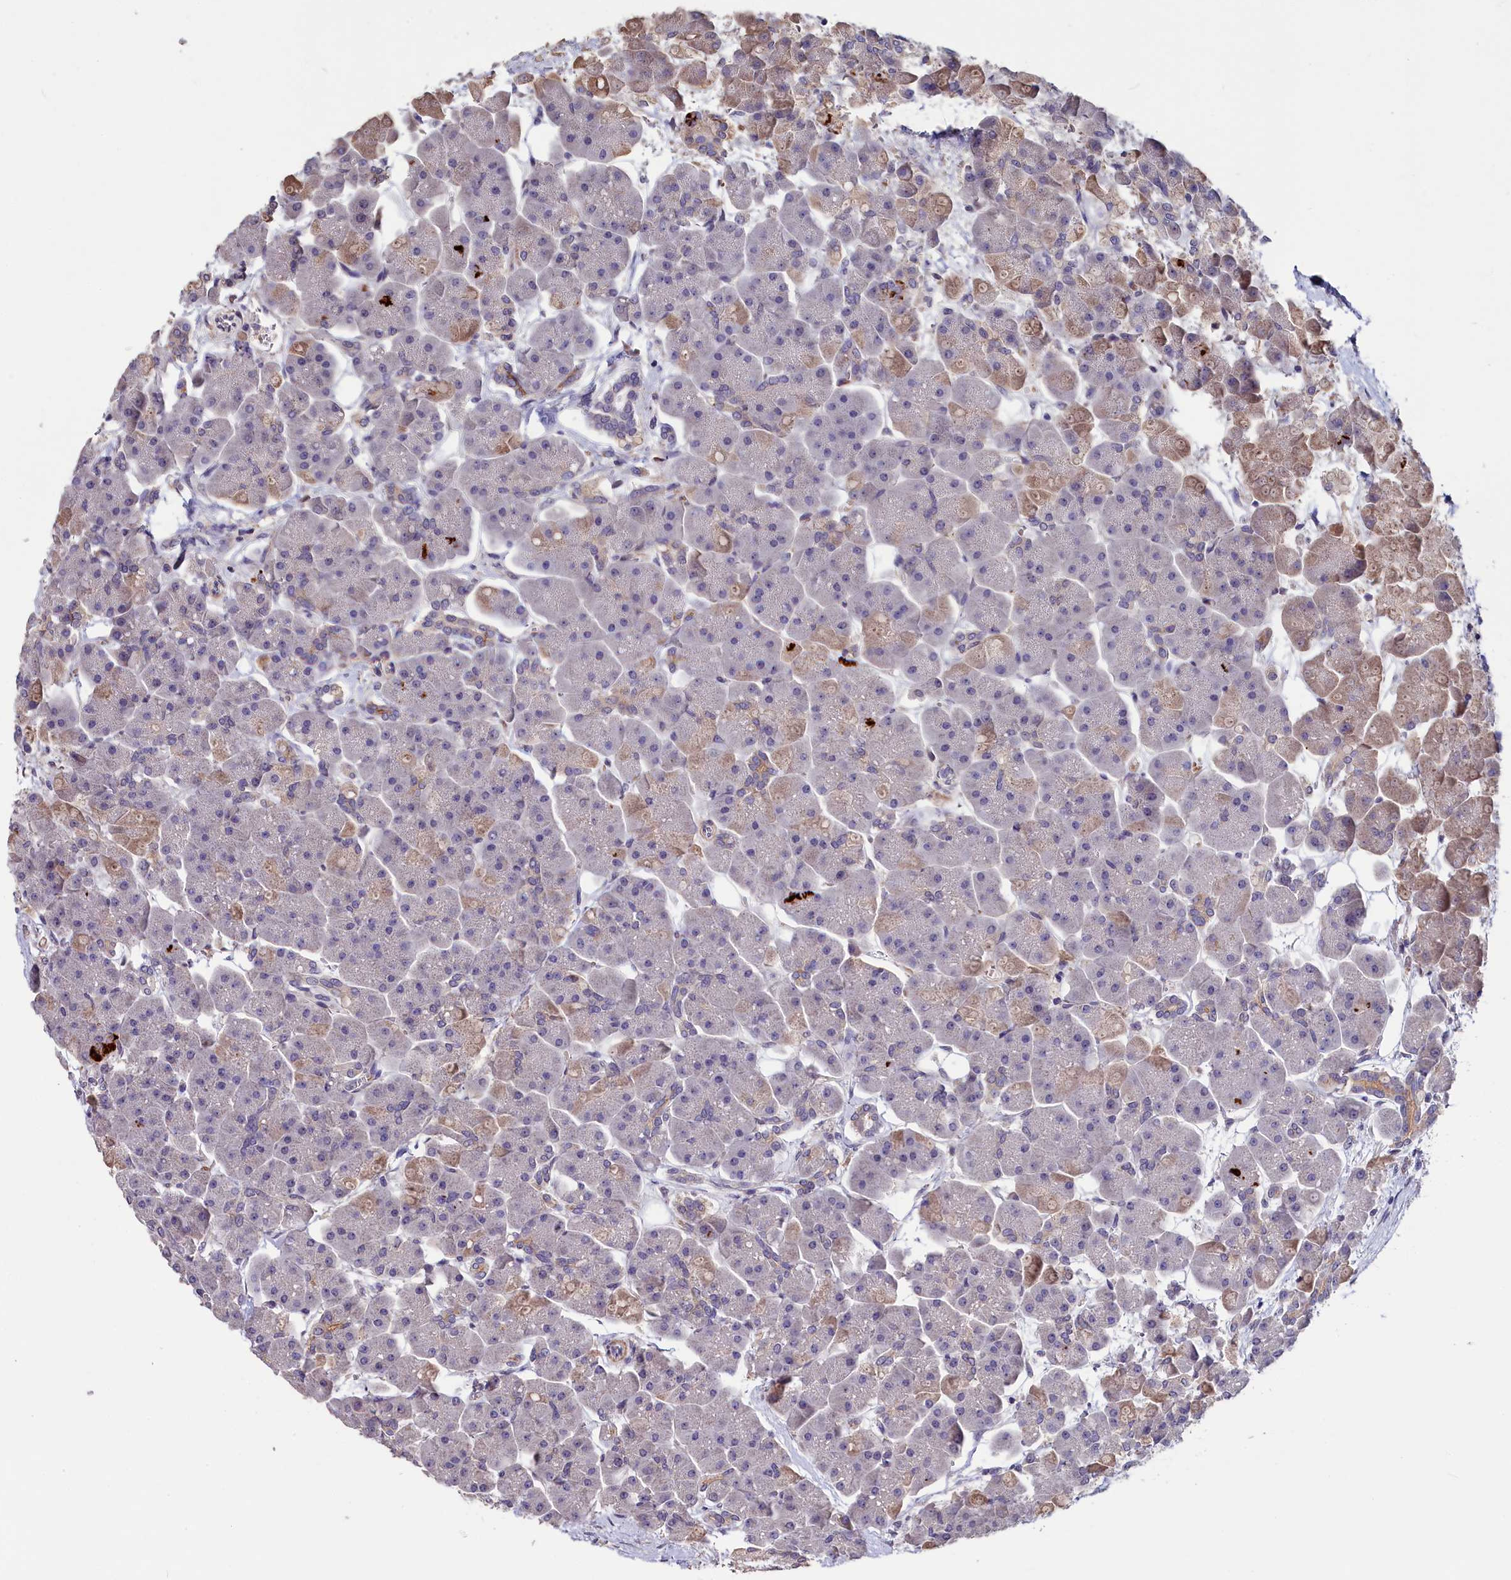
{"staining": {"intensity": "moderate", "quantity": "<25%", "location": "cytoplasmic/membranous"}, "tissue": "pancreas", "cell_type": "Exocrine glandular cells", "image_type": "normal", "snomed": [{"axis": "morphology", "description": "Normal tissue, NOS"}, {"axis": "topography", "description": "Pancreas"}], "caption": "Immunohistochemical staining of unremarkable pancreas shows <25% levels of moderate cytoplasmic/membranous protein staining in about <25% of exocrine glandular cells. Nuclei are stained in blue.", "gene": "SLC39A6", "patient": {"sex": "male", "age": 66}}